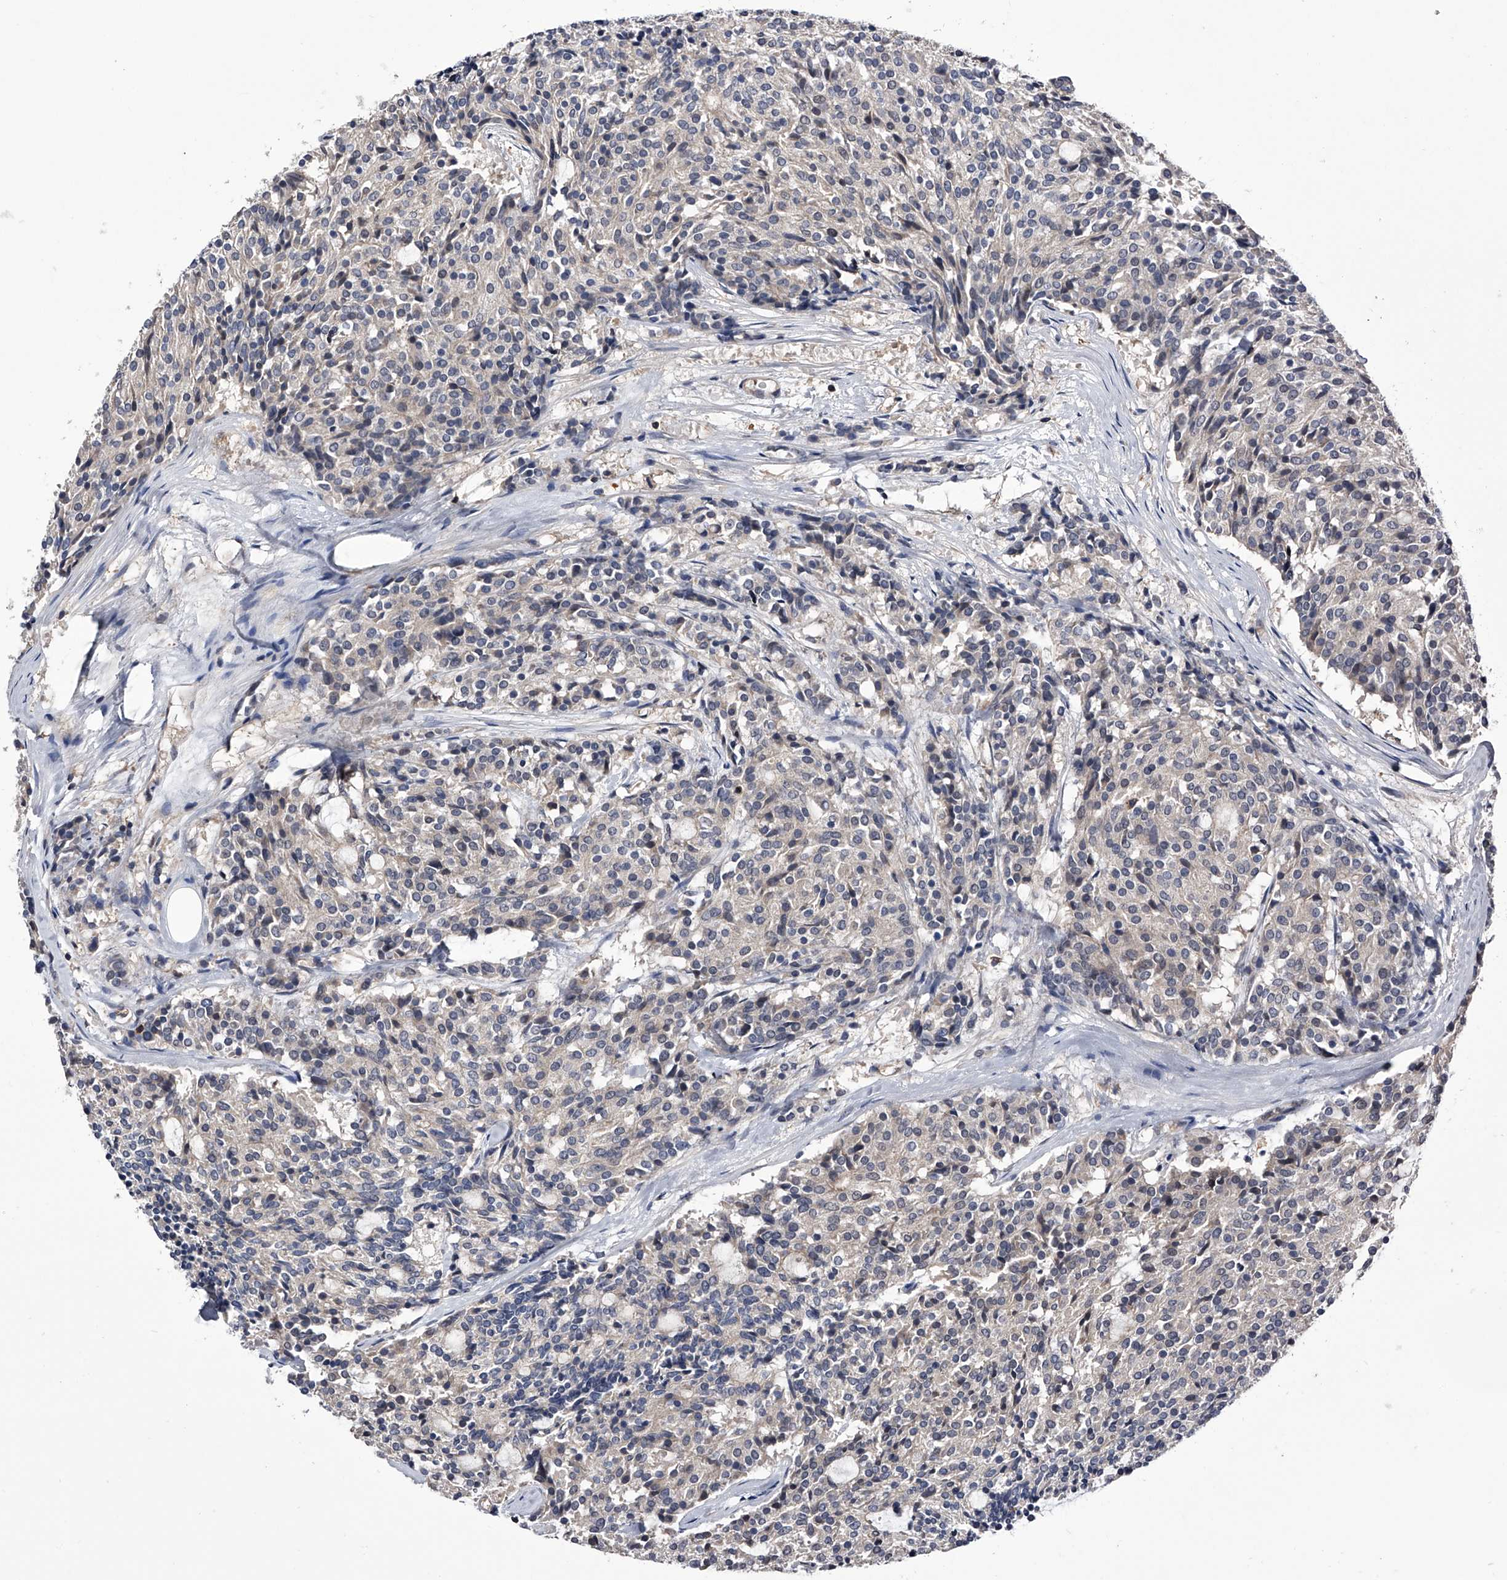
{"staining": {"intensity": "negative", "quantity": "none", "location": "none"}, "tissue": "carcinoid", "cell_type": "Tumor cells", "image_type": "cancer", "snomed": [{"axis": "morphology", "description": "Carcinoid, malignant, NOS"}, {"axis": "topography", "description": "Pancreas"}], "caption": "A high-resolution photomicrograph shows IHC staining of carcinoid (malignant), which demonstrates no significant staining in tumor cells.", "gene": "PAN3", "patient": {"sex": "female", "age": 54}}